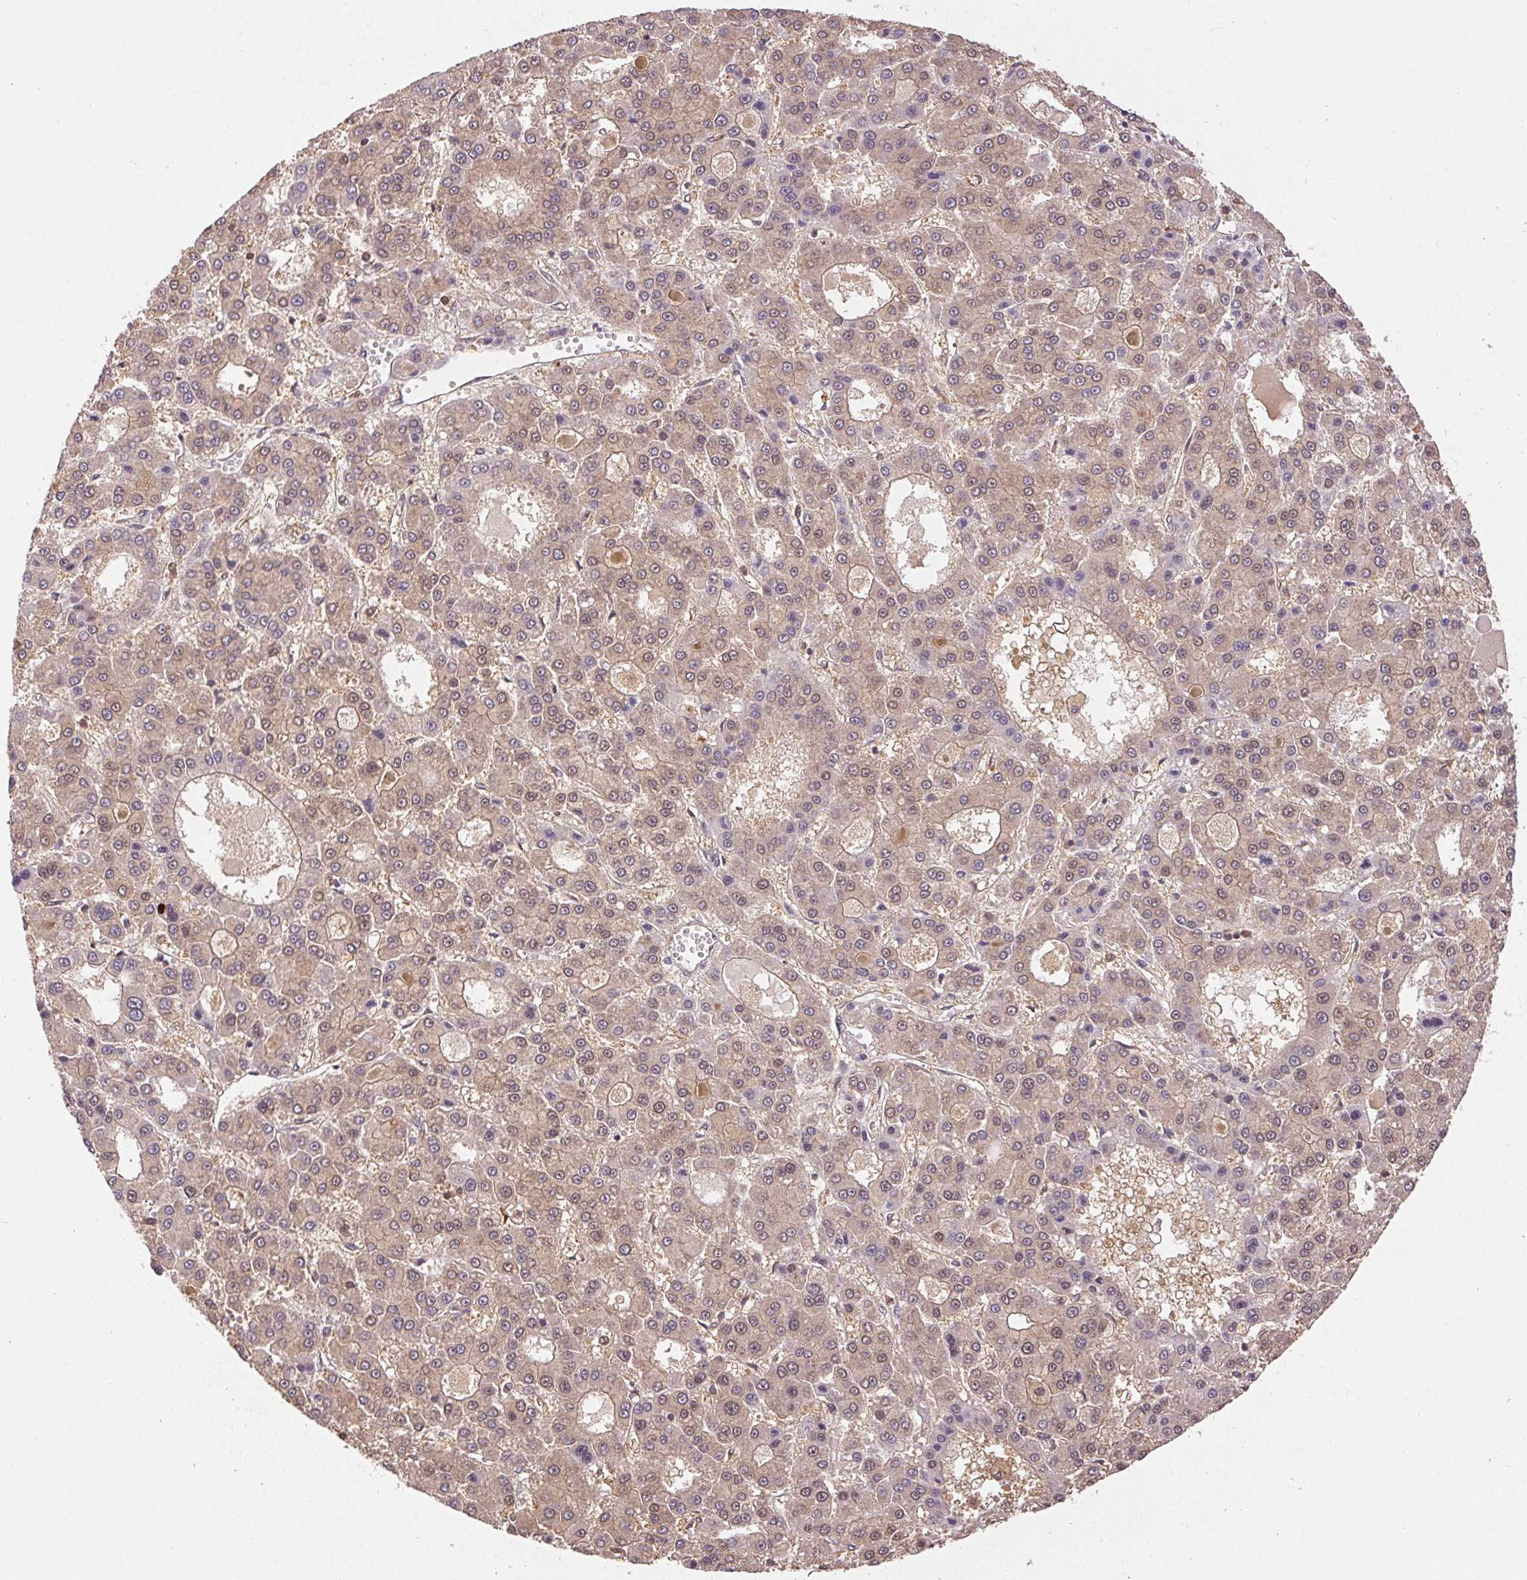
{"staining": {"intensity": "weak", "quantity": ">75%", "location": "cytoplasmic/membranous"}, "tissue": "liver cancer", "cell_type": "Tumor cells", "image_type": "cancer", "snomed": [{"axis": "morphology", "description": "Carcinoma, Hepatocellular, NOS"}, {"axis": "topography", "description": "Liver"}], "caption": "Protein staining of hepatocellular carcinoma (liver) tissue shows weak cytoplasmic/membranous expression in about >75% of tumor cells. The staining was performed using DAB to visualize the protein expression in brown, while the nuclei were stained in blue with hematoxylin (Magnification: 20x).", "gene": "GDI2", "patient": {"sex": "male", "age": 70}}